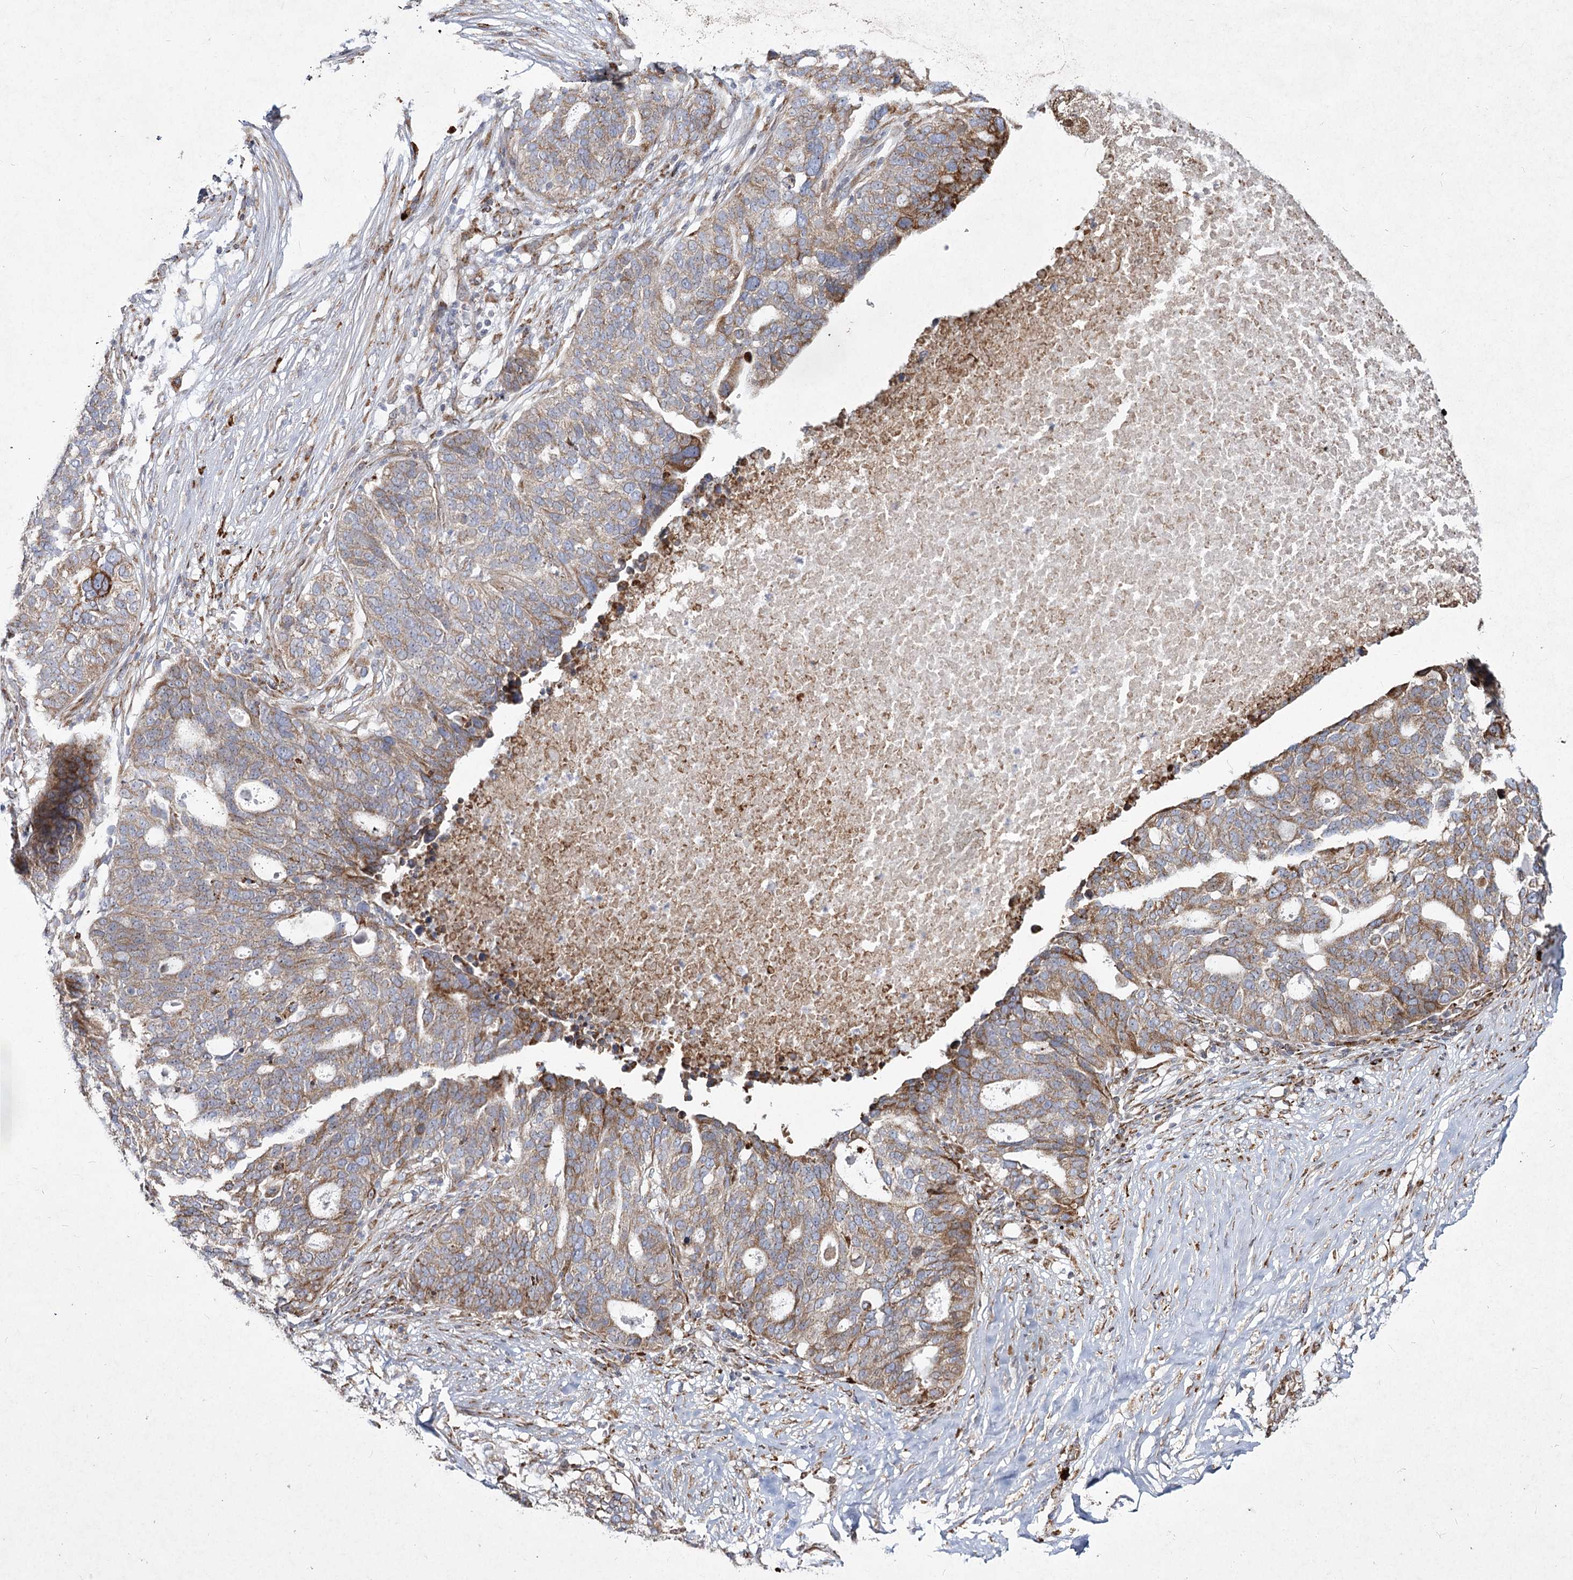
{"staining": {"intensity": "moderate", "quantity": ">75%", "location": "cytoplasmic/membranous"}, "tissue": "ovarian cancer", "cell_type": "Tumor cells", "image_type": "cancer", "snomed": [{"axis": "morphology", "description": "Cystadenocarcinoma, serous, NOS"}, {"axis": "topography", "description": "Ovary"}], "caption": "Immunohistochemistry (IHC) of serous cystadenocarcinoma (ovarian) reveals medium levels of moderate cytoplasmic/membranous positivity in about >75% of tumor cells. Immunohistochemistry (IHC) stains the protein in brown and the nuclei are stained blue.", "gene": "NHLRC2", "patient": {"sex": "female", "age": 59}}